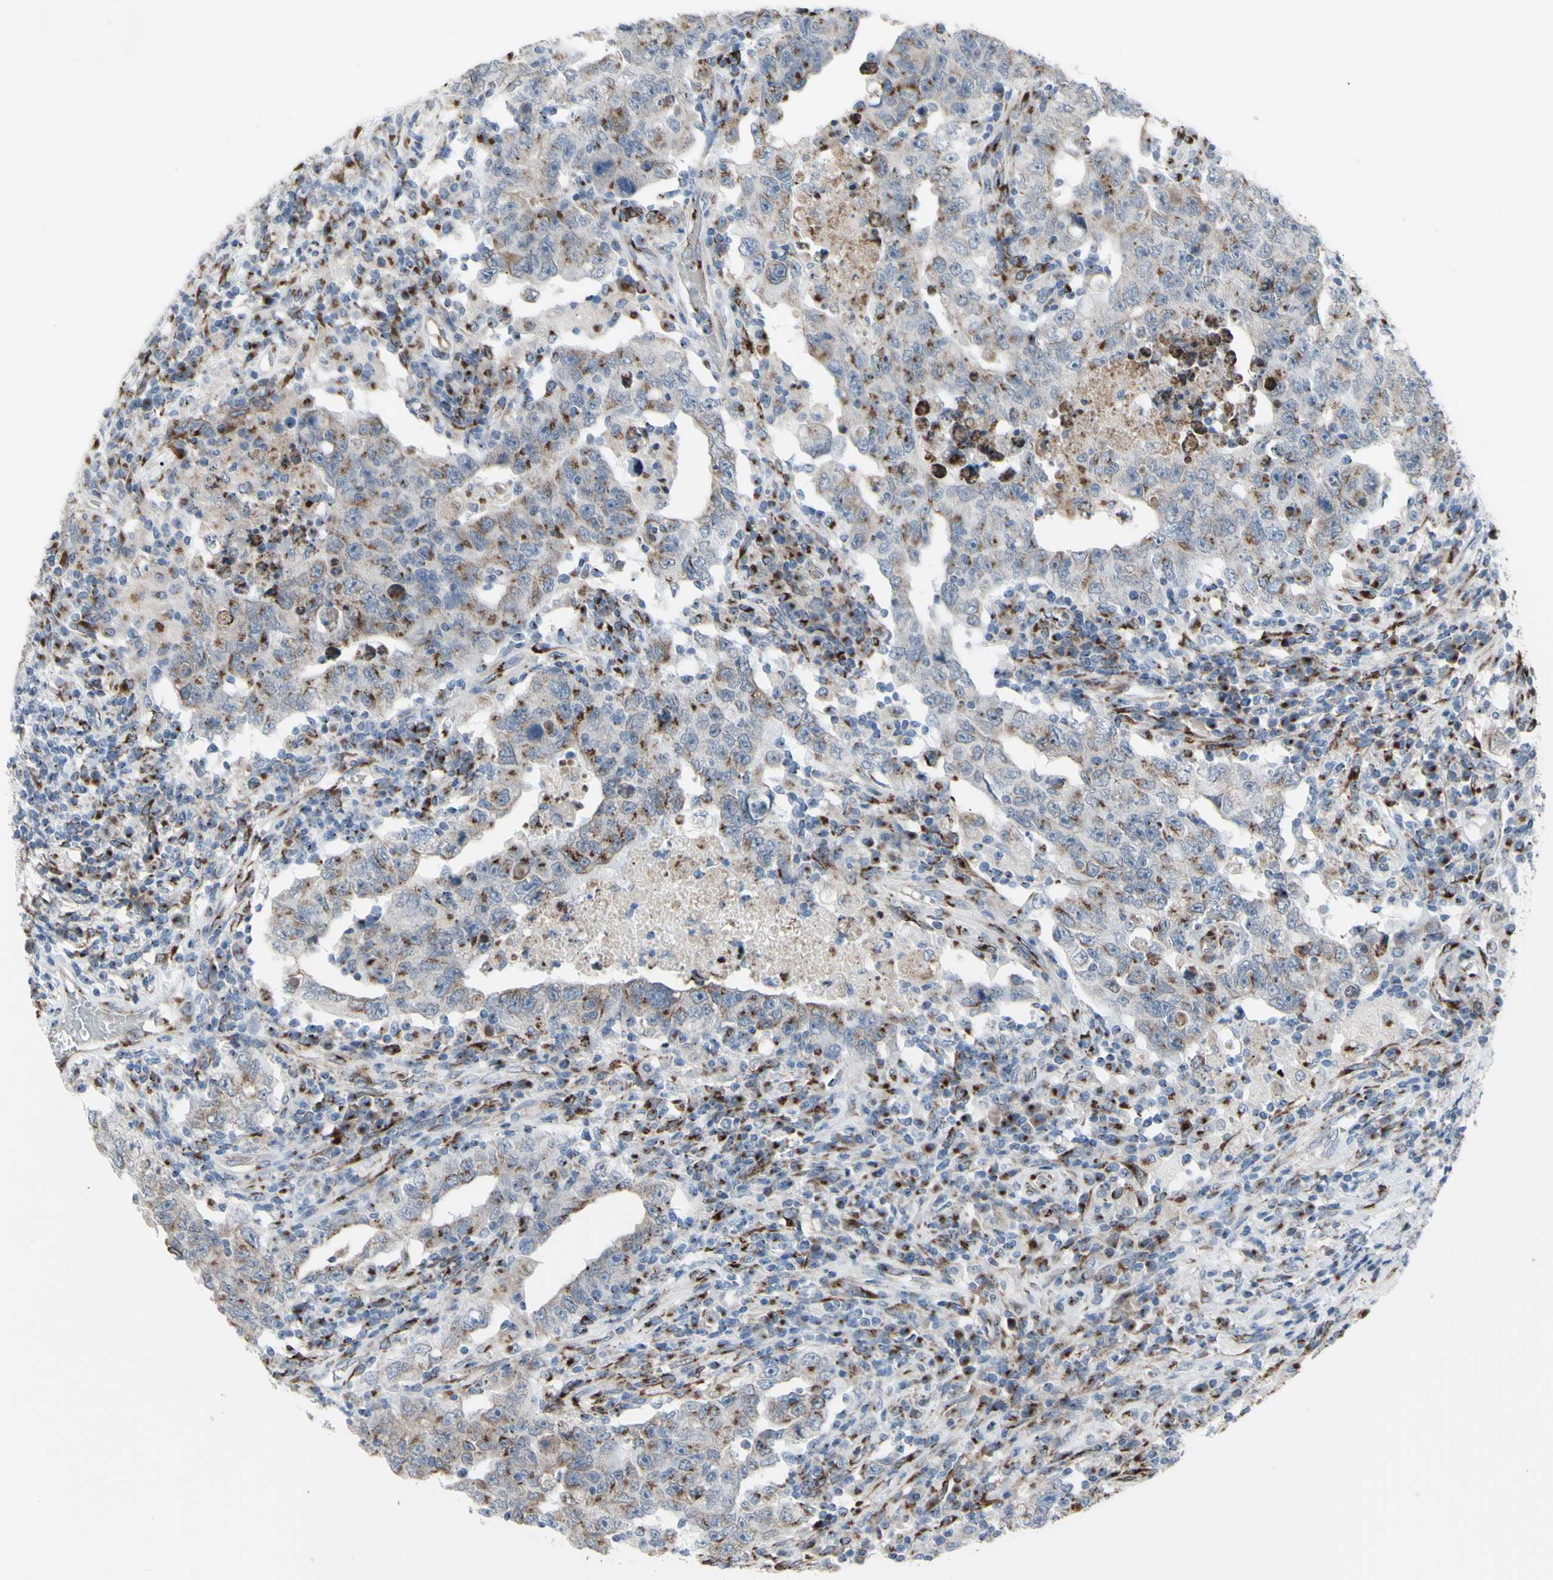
{"staining": {"intensity": "moderate", "quantity": "25%-75%", "location": "cytoplasmic/membranous"}, "tissue": "testis cancer", "cell_type": "Tumor cells", "image_type": "cancer", "snomed": [{"axis": "morphology", "description": "Carcinoma, Embryonal, NOS"}, {"axis": "topography", "description": "Testis"}], "caption": "Embryonal carcinoma (testis) tissue demonstrates moderate cytoplasmic/membranous expression in approximately 25%-75% of tumor cells", "gene": "GLG1", "patient": {"sex": "male", "age": 26}}